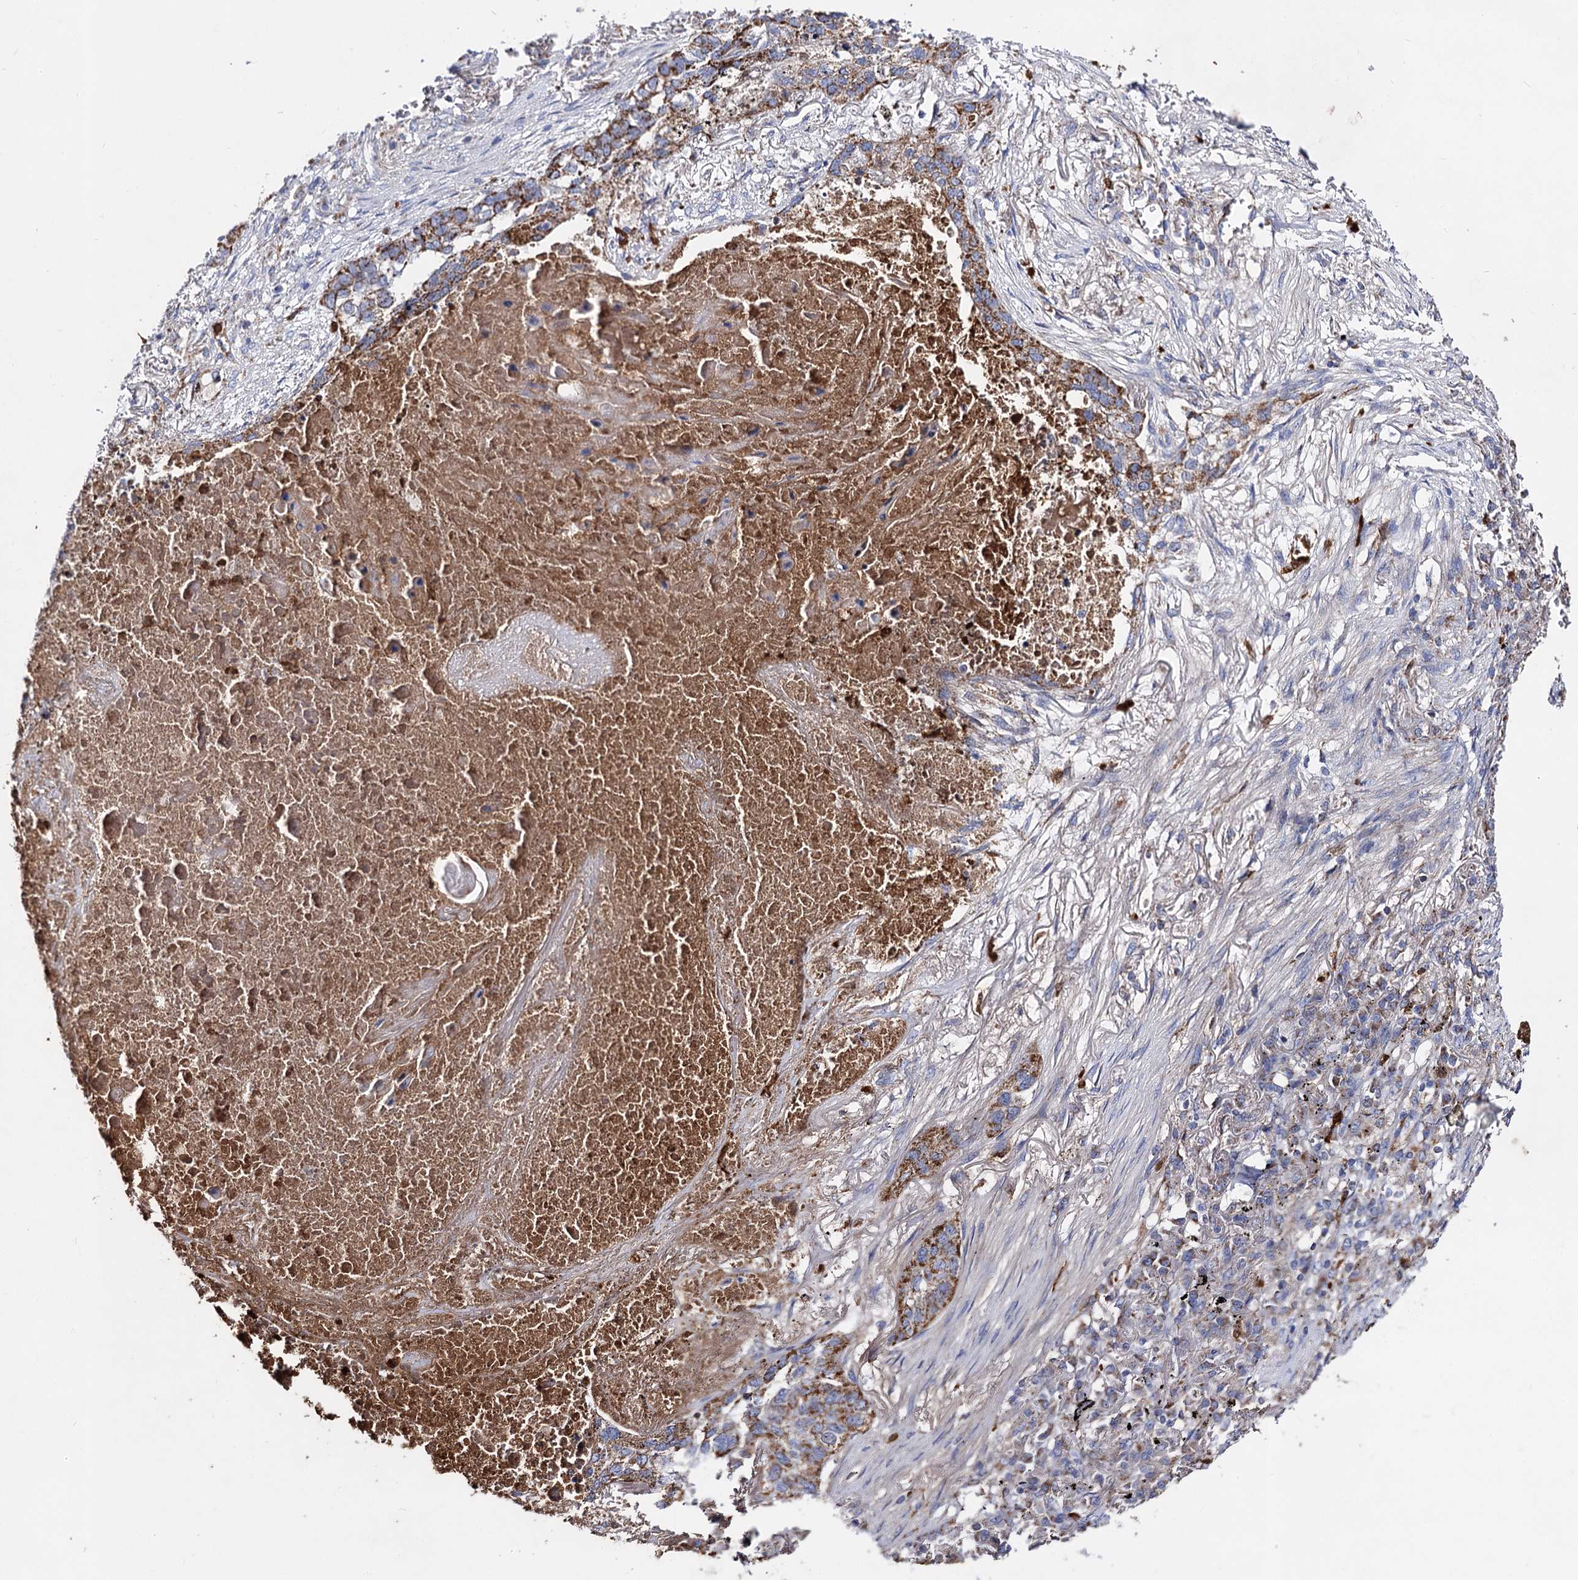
{"staining": {"intensity": "moderate", "quantity": "25%-75%", "location": "cytoplasmic/membranous"}, "tissue": "lung cancer", "cell_type": "Tumor cells", "image_type": "cancer", "snomed": [{"axis": "morphology", "description": "Squamous cell carcinoma, NOS"}, {"axis": "topography", "description": "Lung"}], "caption": "About 25%-75% of tumor cells in squamous cell carcinoma (lung) show moderate cytoplasmic/membranous protein staining as visualized by brown immunohistochemical staining.", "gene": "ACAD9", "patient": {"sex": "female", "age": 63}}